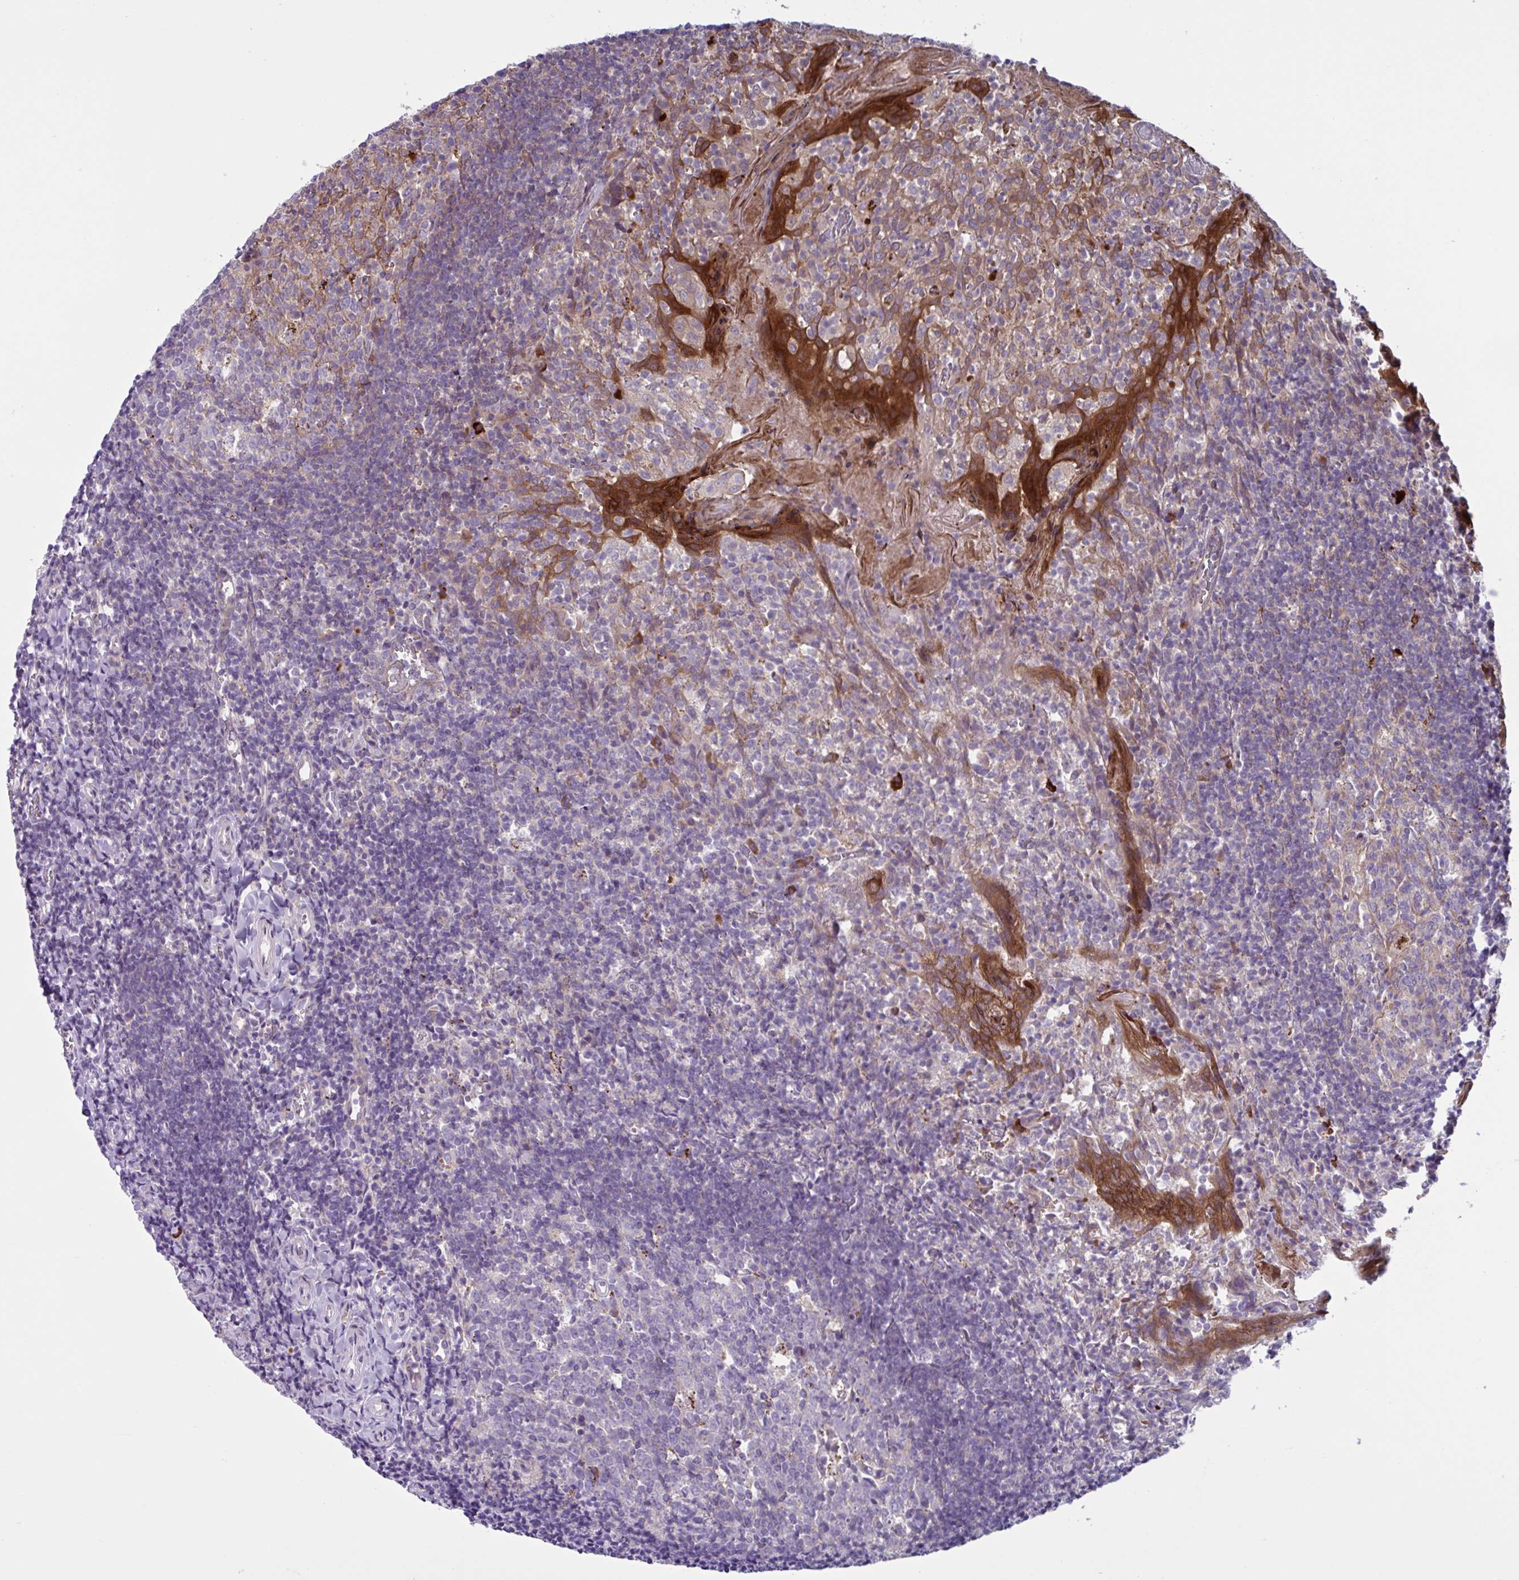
{"staining": {"intensity": "weak", "quantity": "<25%", "location": "cytoplasmic/membranous"}, "tissue": "tonsil", "cell_type": "Germinal center cells", "image_type": "normal", "snomed": [{"axis": "morphology", "description": "Normal tissue, NOS"}, {"axis": "topography", "description": "Tonsil"}], "caption": "High power microscopy photomicrograph of an IHC micrograph of normal tonsil, revealing no significant expression in germinal center cells. (Brightfield microscopy of DAB (3,3'-diaminobenzidine) immunohistochemistry at high magnification).", "gene": "GLTP", "patient": {"sex": "female", "age": 10}}